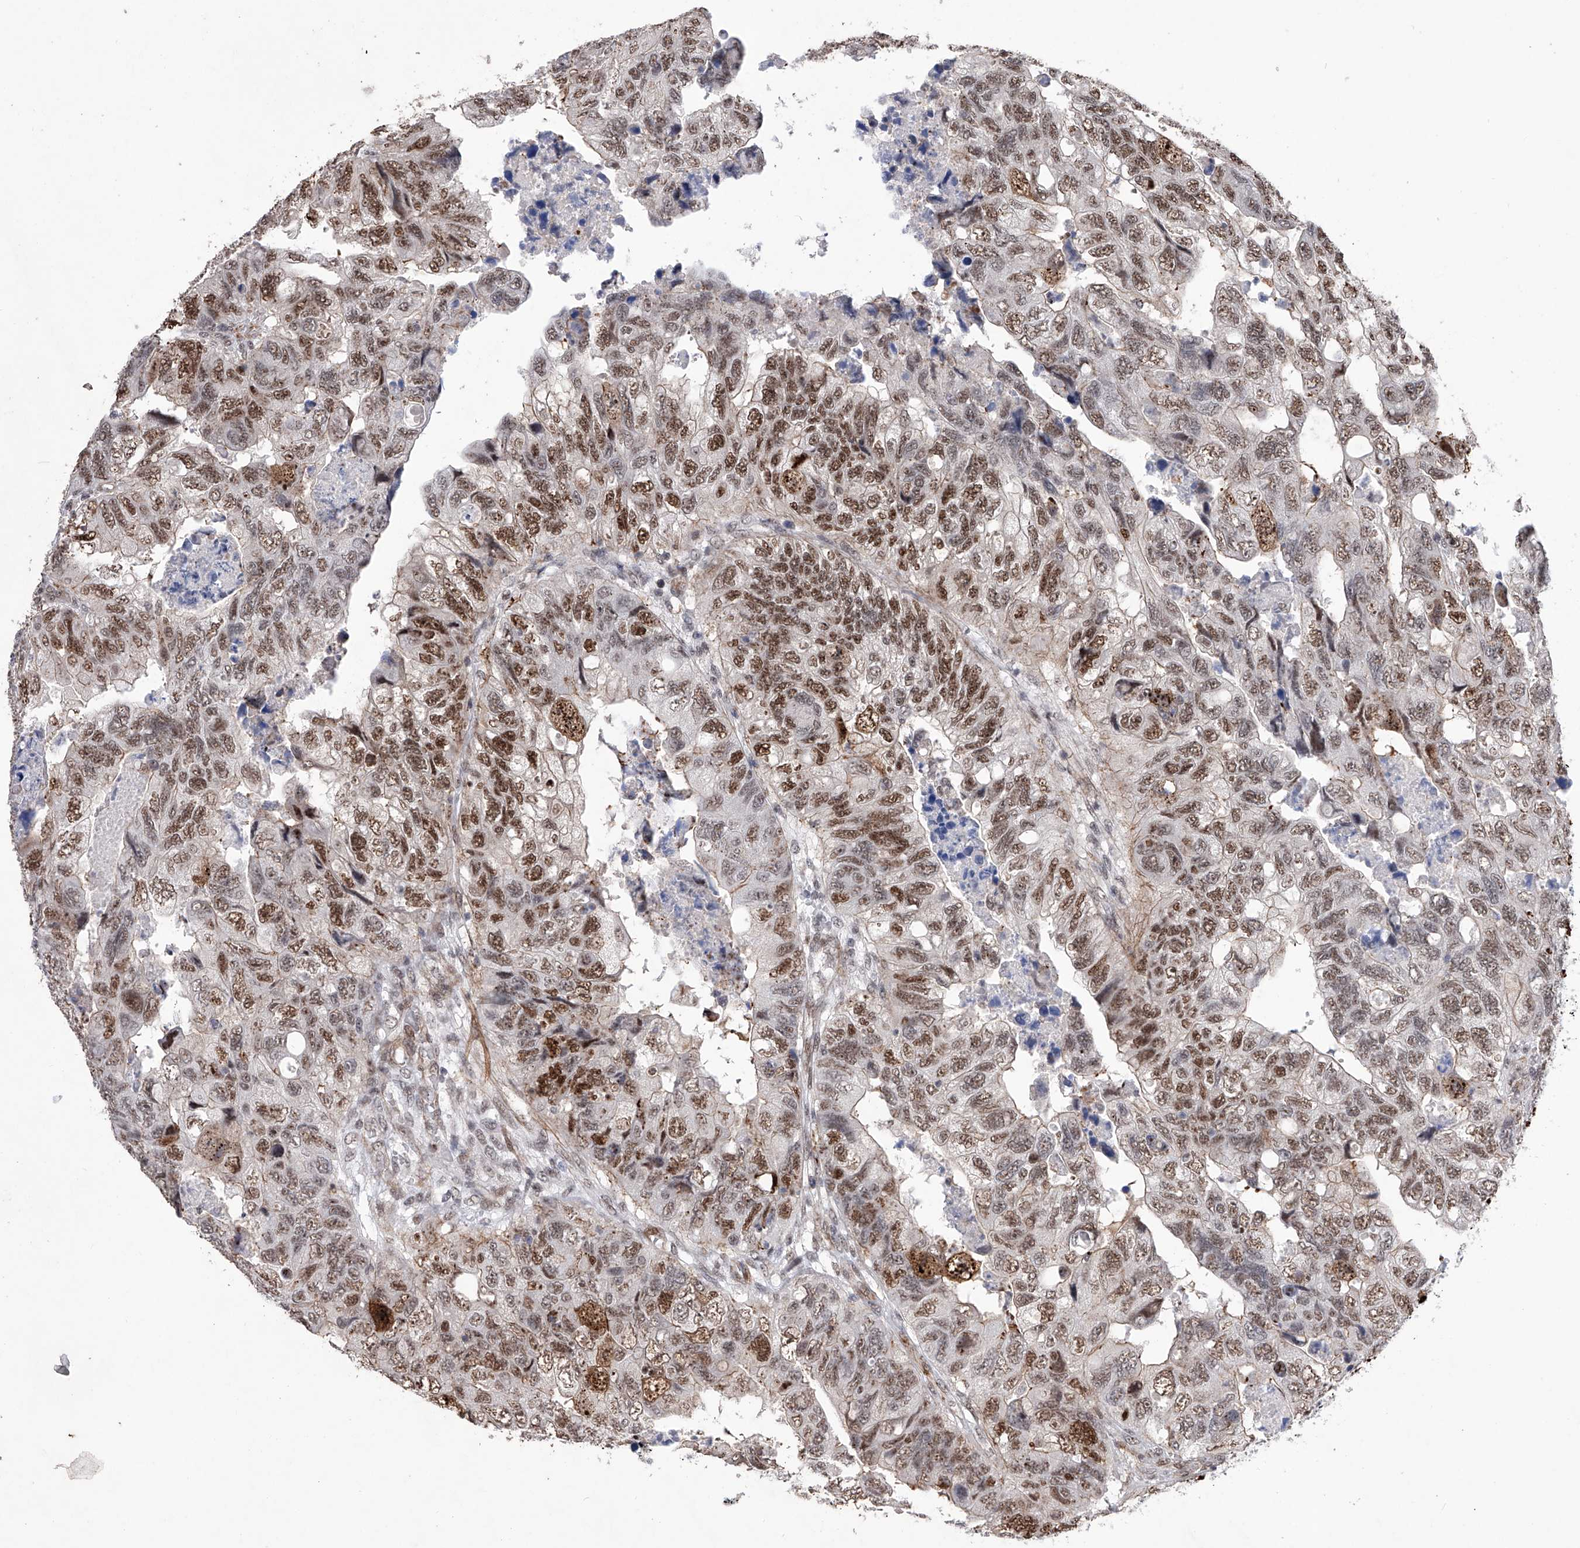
{"staining": {"intensity": "moderate", "quantity": ">75%", "location": "nuclear"}, "tissue": "colorectal cancer", "cell_type": "Tumor cells", "image_type": "cancer", "snomed": [{"axis": "morphology", "description": "Adenocarcinoma, NOS"}, {"axis": "topography", "description": "Rectum"}], "caption": "Protein staining of colorectal cancer tissue displays moderate nuclear positivity in about >75% of tumor cells. The protein is stained brown, and the nuclei are stained in blue (DAB IHC with brightfield microscopy, high magnification).", "gene": "NFATC4", "patient": {"sex": "male", "age": 63}}